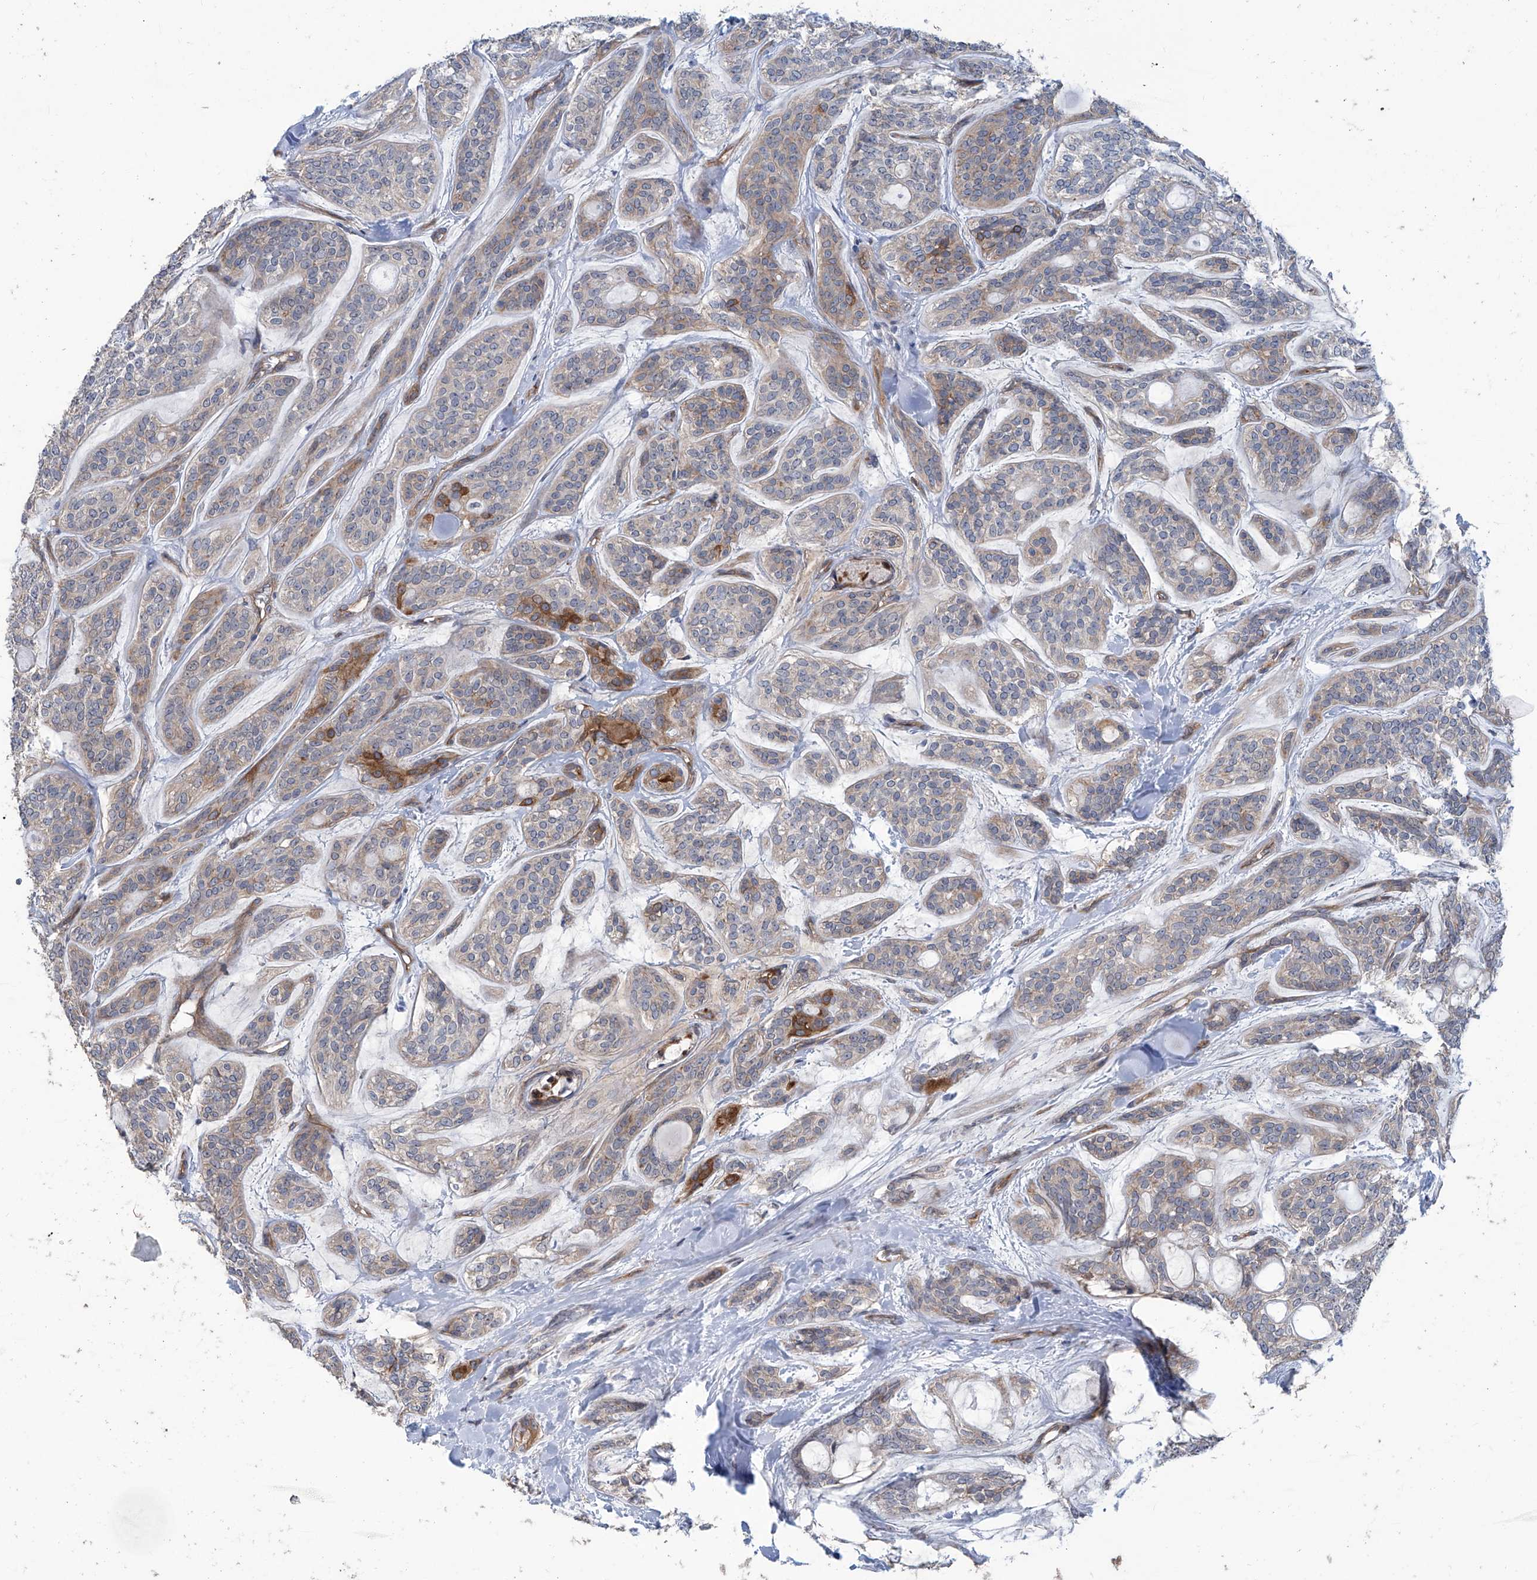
{"staining": {"intensity": "moderate", "quantity": "<25%", "location": "cytoplasmic/membranous"}, "tissue": "head and neck cancer", "cell_type": "Tumor cells", "image_type": "cancer", "snomed": [{"axis": "morphology", "description": "Adenocarcinoma, NOS"}, {"axis": "topography", "description": "Head-Neck"}], "caption": "Immunohistochemical staining of adenocarcinoma (head and neck) demonstrates low levels of moderate cytoplasmic/membranous expression in about <25% of tumor cells. The staining was performed using DAB (3,3'-diaminobenzidine), with brown indicating positive protein expression. Nuclei are stained blue with hematoxylin.", "gene": "EIF2D", "patient": {"sex": "male", "age": 66}}